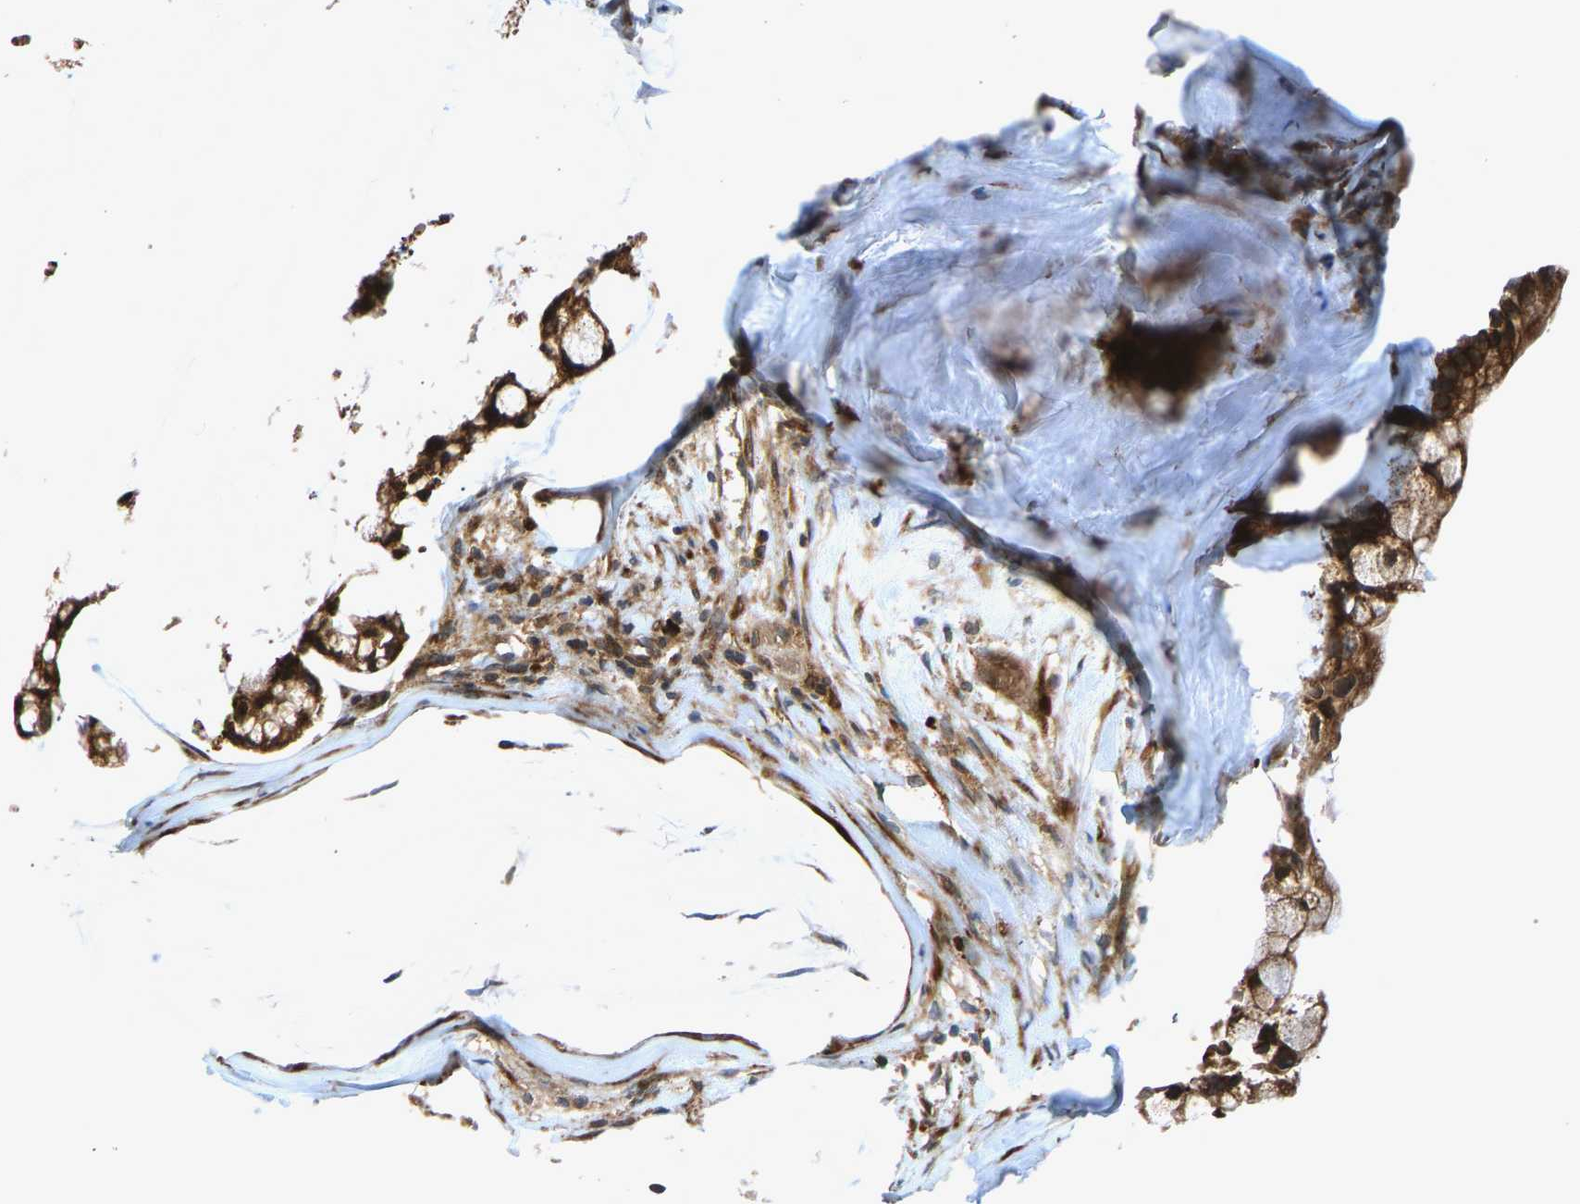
{"staining": {"intensity": "strong", "quantity": ">75%", "location": "cytoplasmic/membranous"}, "tissue": "ovarian cancer", "cell_type": "Tumor cells", "image_type": "cancer", "snomed": [{"axis": "morphology", "description": "Cystadenocarcinoma, mucinous, NOS"}, {"axis": "topography", "description": "Ovary"}], "caption": "Immunohistochemistry (DAB (3,3'-diaminobenzidine)) staining of human ovarian cancer demonstrates strong cytoplasmic/membranous protein expression in approximately >75% of tumor cells.", "gene": "RPN2", "patient": {"sex": "female", "age": 39}}